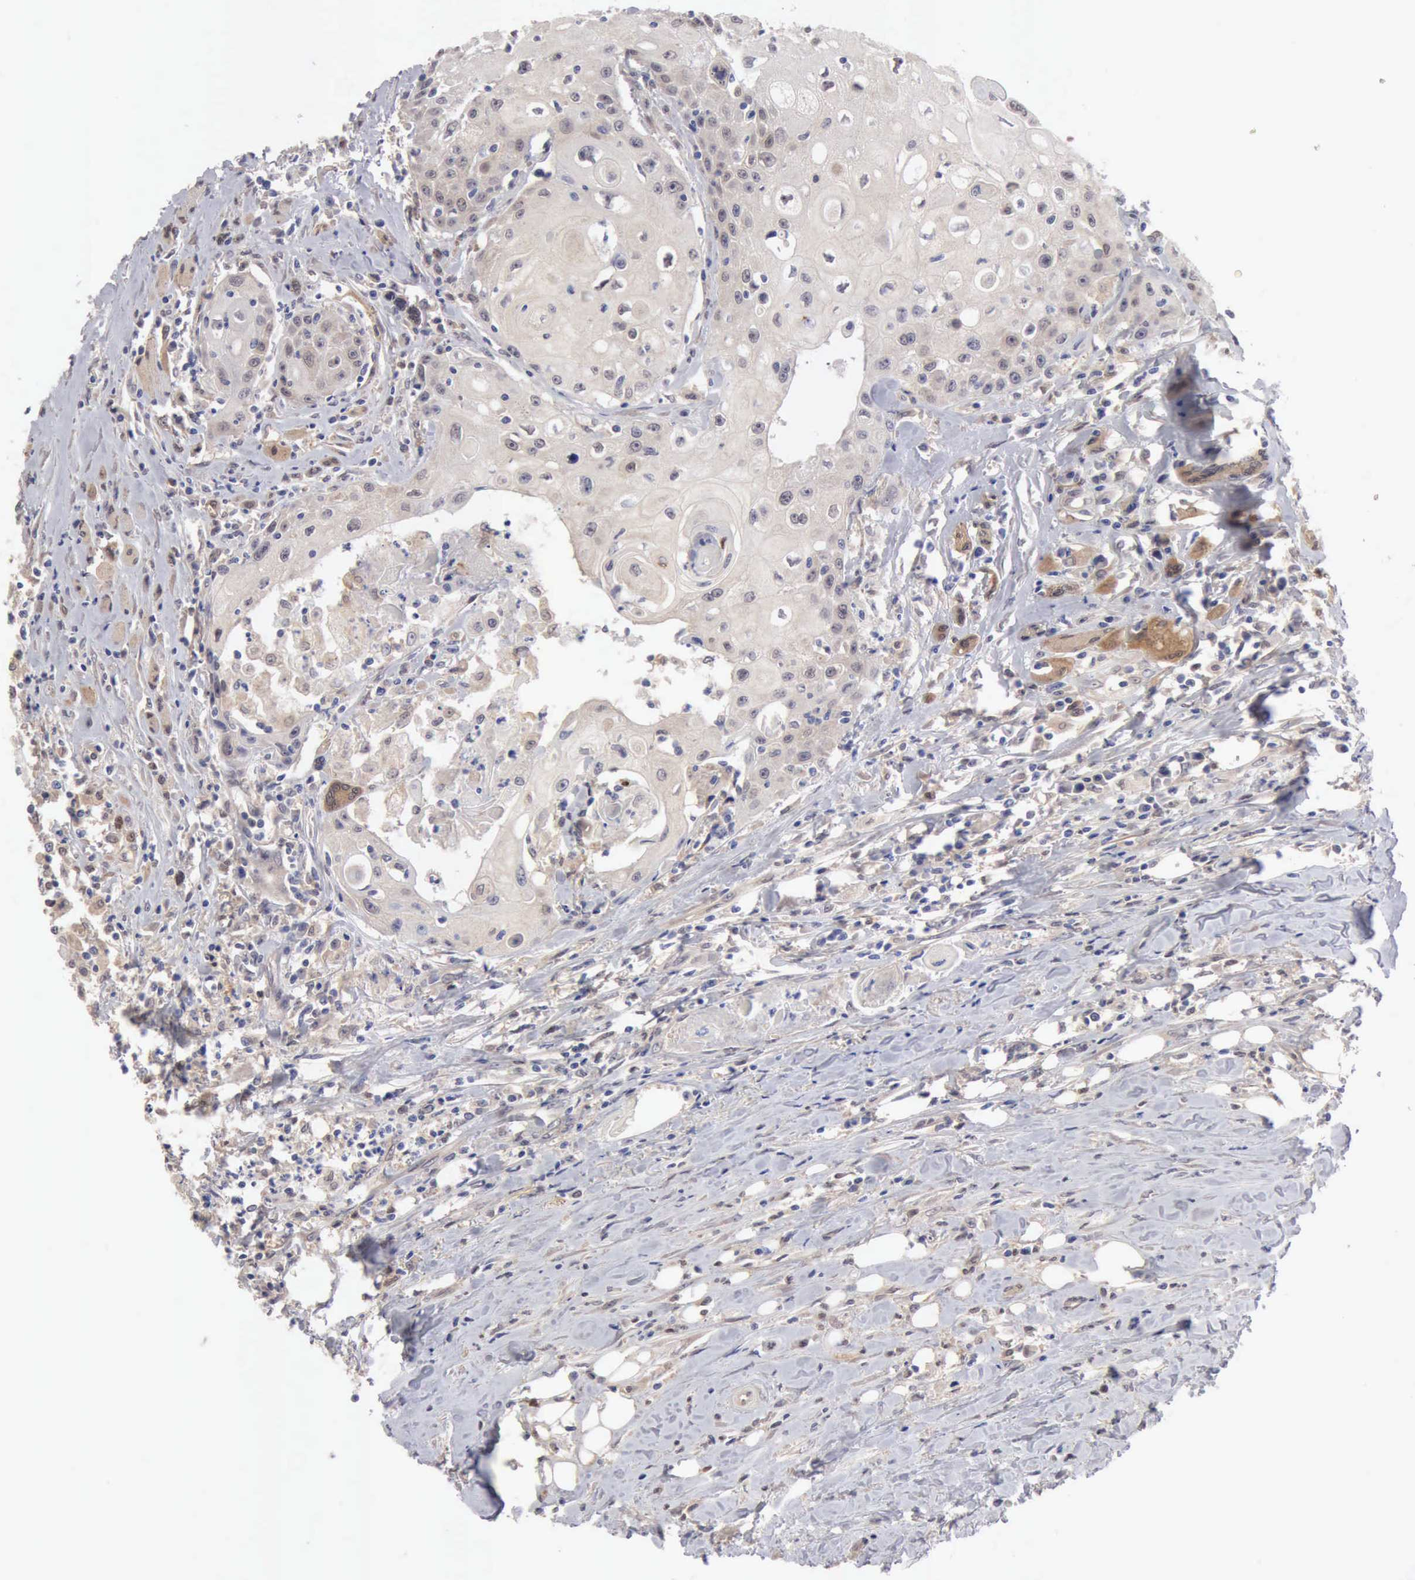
{"staining": {"intensity": "weak", "quantity": "25%-75%", "location": "cytoplasmic/membranous"}, "tissue": "head and neck cancer", "cell_type": "Tumor cells", "image_type": "cancer", "snomed": [{"axis": "morphology", "description": "Squamous cell carcinoma, NOS"}, {"axis": "topography", "description": "Oral tissue"}, {"axis": "topography", "description": "Head-Neck"}], "caption": "DAB immunohistochemical staining of human head and neck cancer (squamous cell carcinoma) reveals weak cytoplasmic/membranous protein expression in about 25%-75% of tumor cells.", "gene": "PTGR2", "patient": {"sex": "female", "age": 82}}